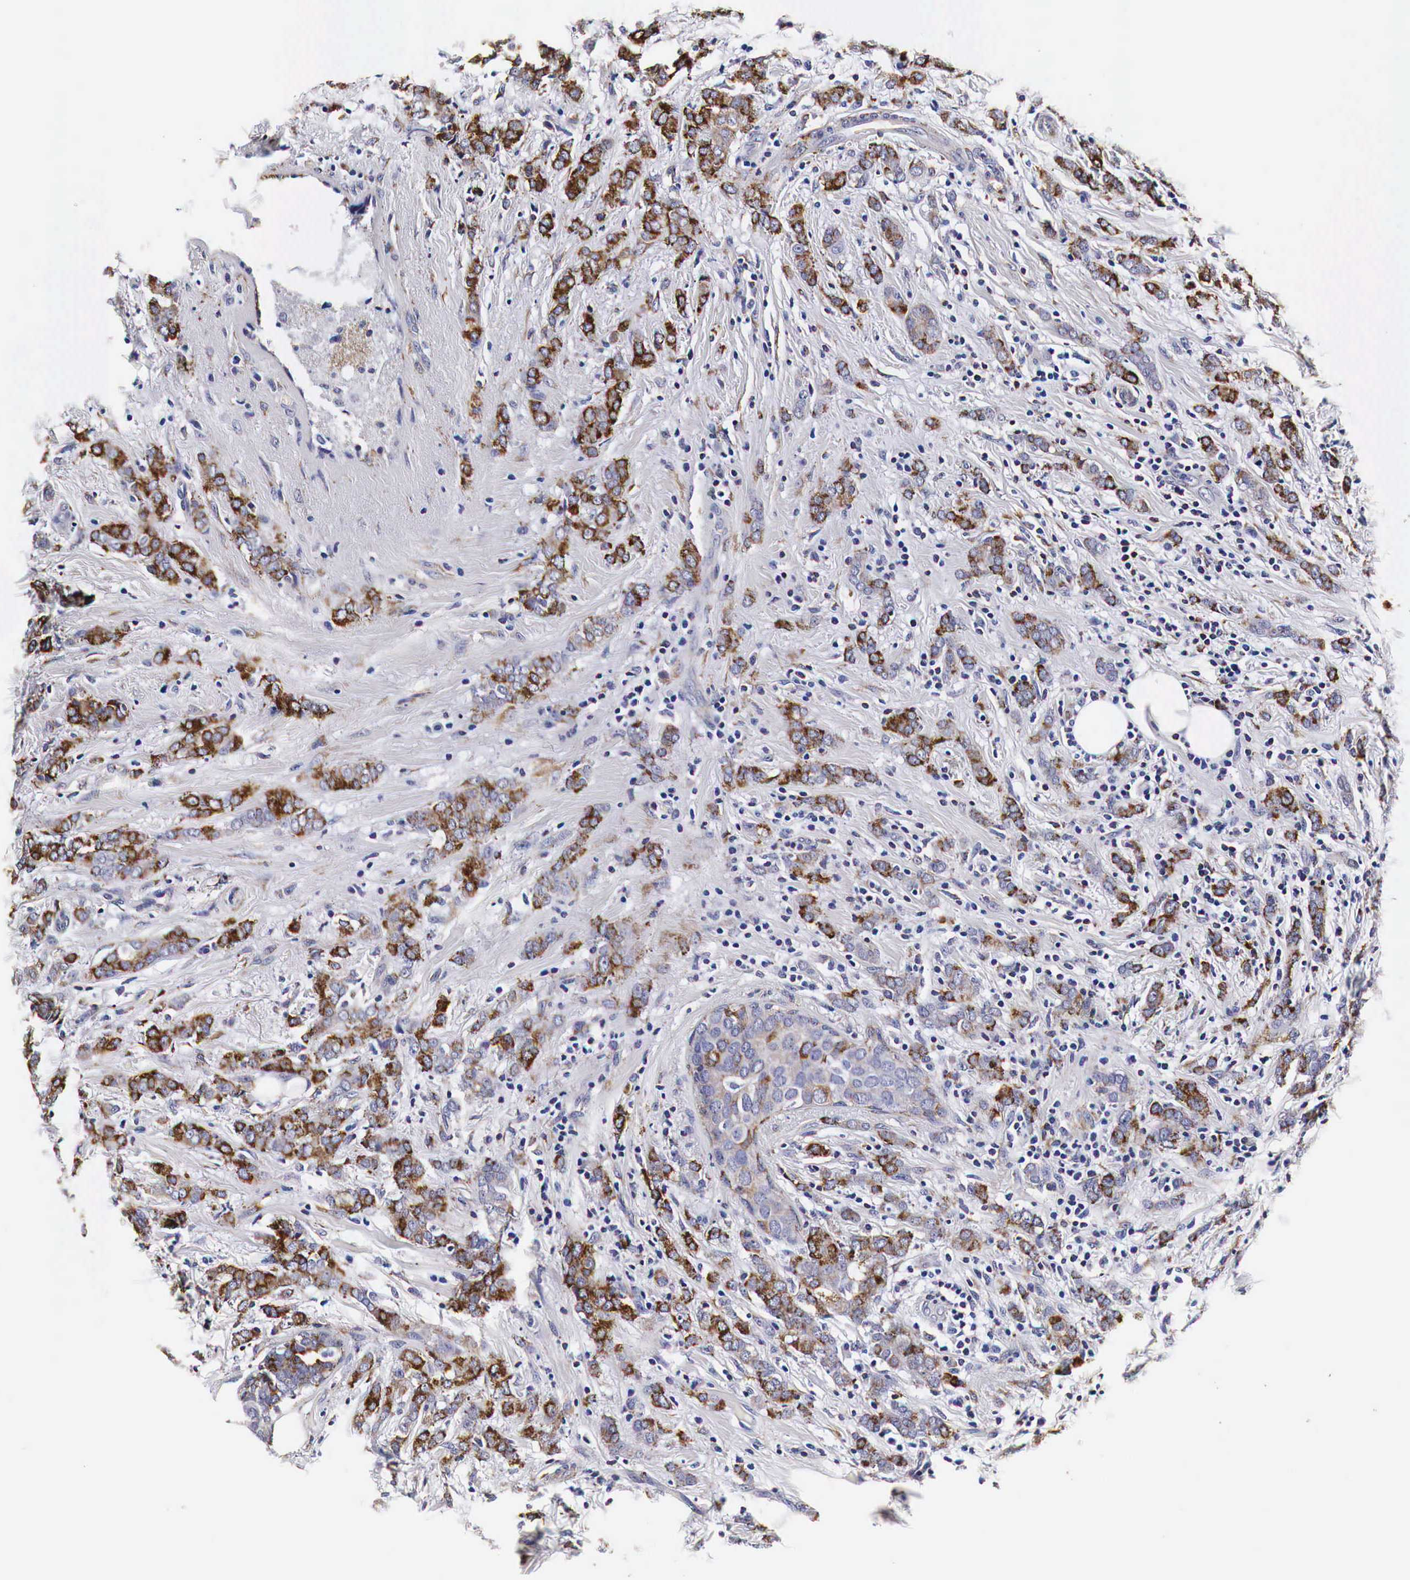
{"staining": {"intensity": "moderate", "quantity": ">75%", "location": "cytoplasmic/membranous"}, "tissue": "breast cancer", "cell_type": "Tumor cells", "image_type": "cancer", "snomed": [{"axis": "morphology", "description": "Duct carcinoma"}, {"axis": "topography", "description": "Breast"}], "caption": "Protein staining of breast cancer tissue shows moderate cytoplasmic/membranous staining in about >75% of tumor cells.", "gene": "CKAP4", "patient": {"sex": "female", "age": 53}}